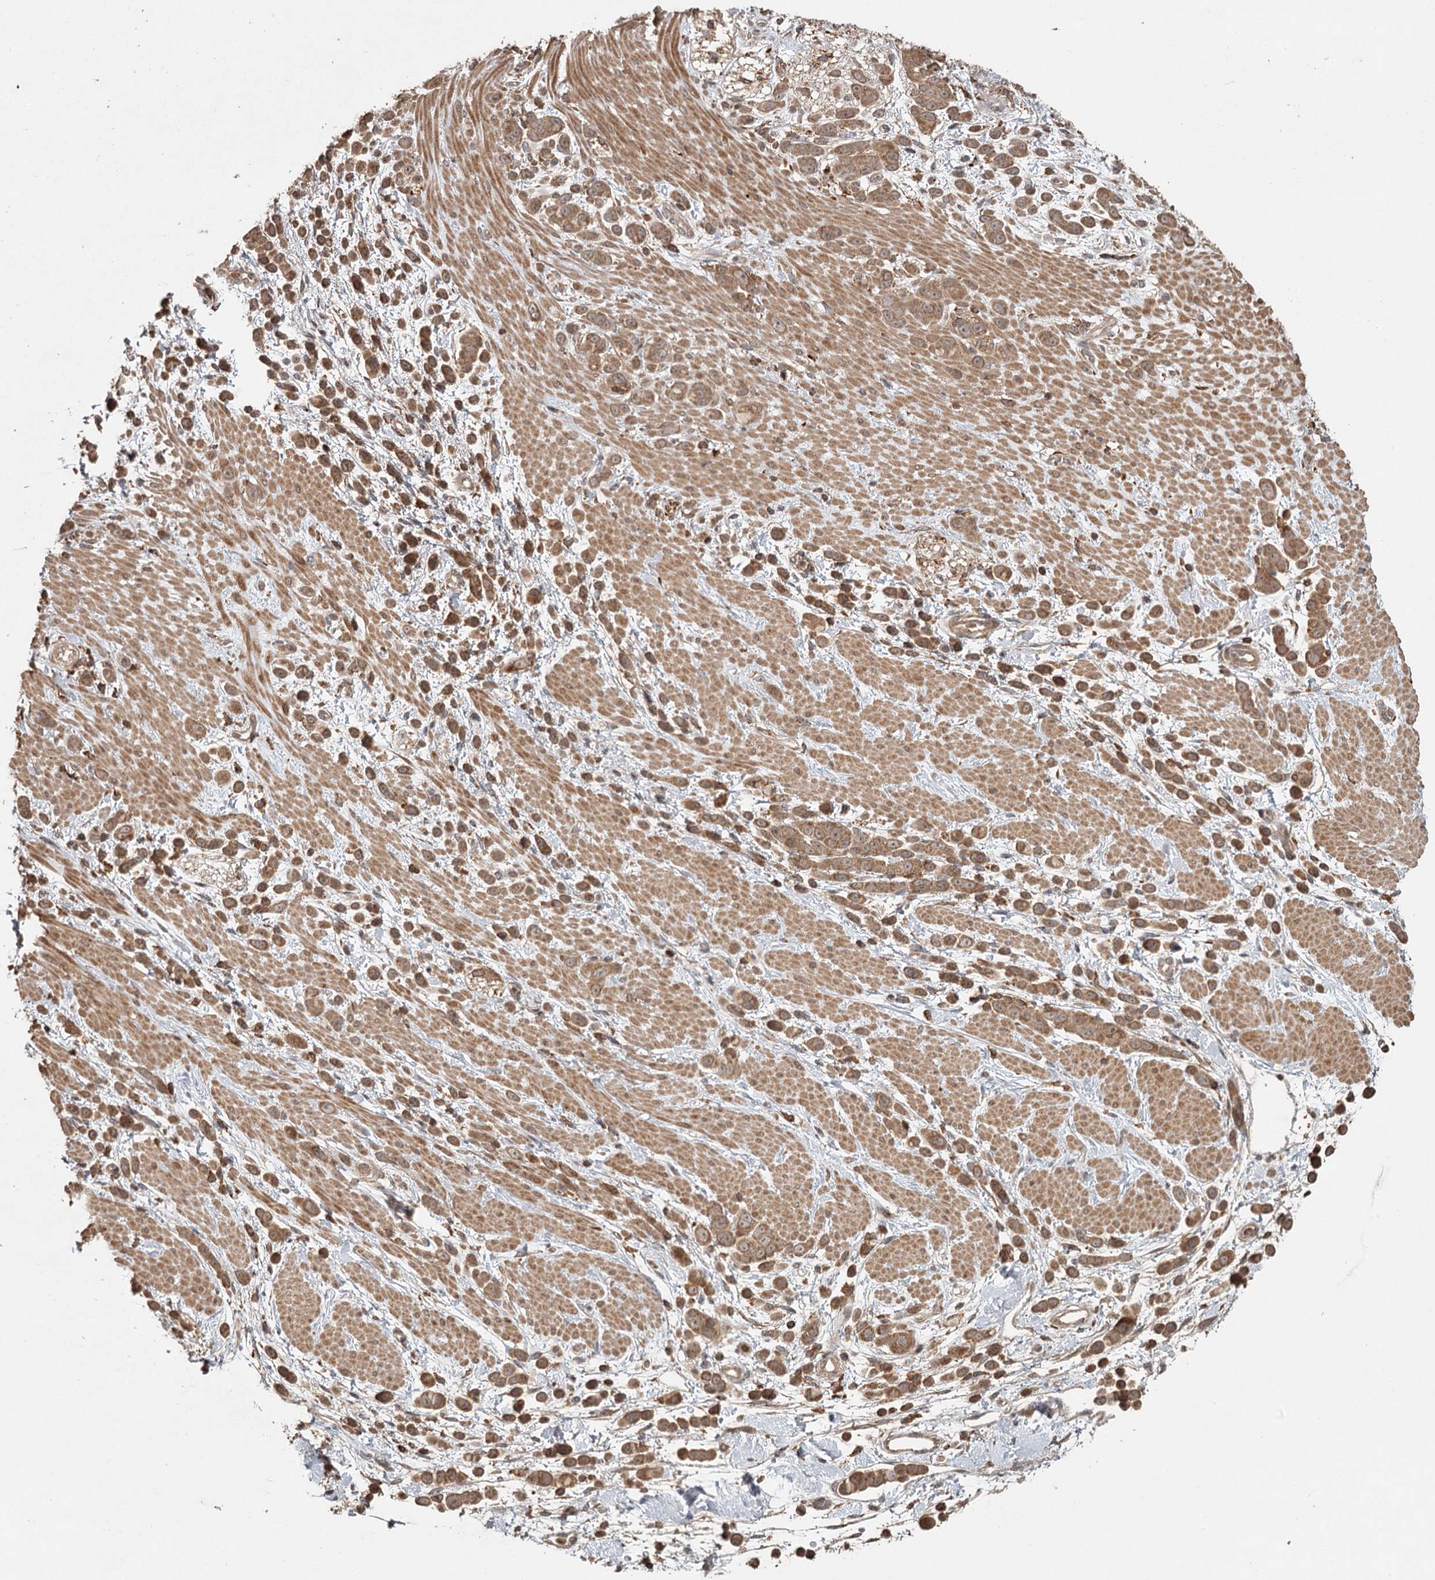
{"staining": {"intensity": "moderate", "quantity": ">75%", "location": "cytoplasmic/membranous"}, "tissue": "pancreatic cancer", "cell_type": "Tumor cells", "image_type": "cancer", "snomed": [{"axis": "morphology", "description": "Normal tissue, NOS"}, {"axis": "morphology", "description": "Adenocarcinoma, NOS"}, {"axis": "topography", "description": "Pancreas"}], "caption": "Immunohistochemistry (DAB) staining of human pancreatic cancer (adenocarcinoma) reveals moderate cytoplasmic/membranous protein staining in about >75% of tumor cells.", "gene": "FAXC", "patient": {"sex": "female", "age": 64}}